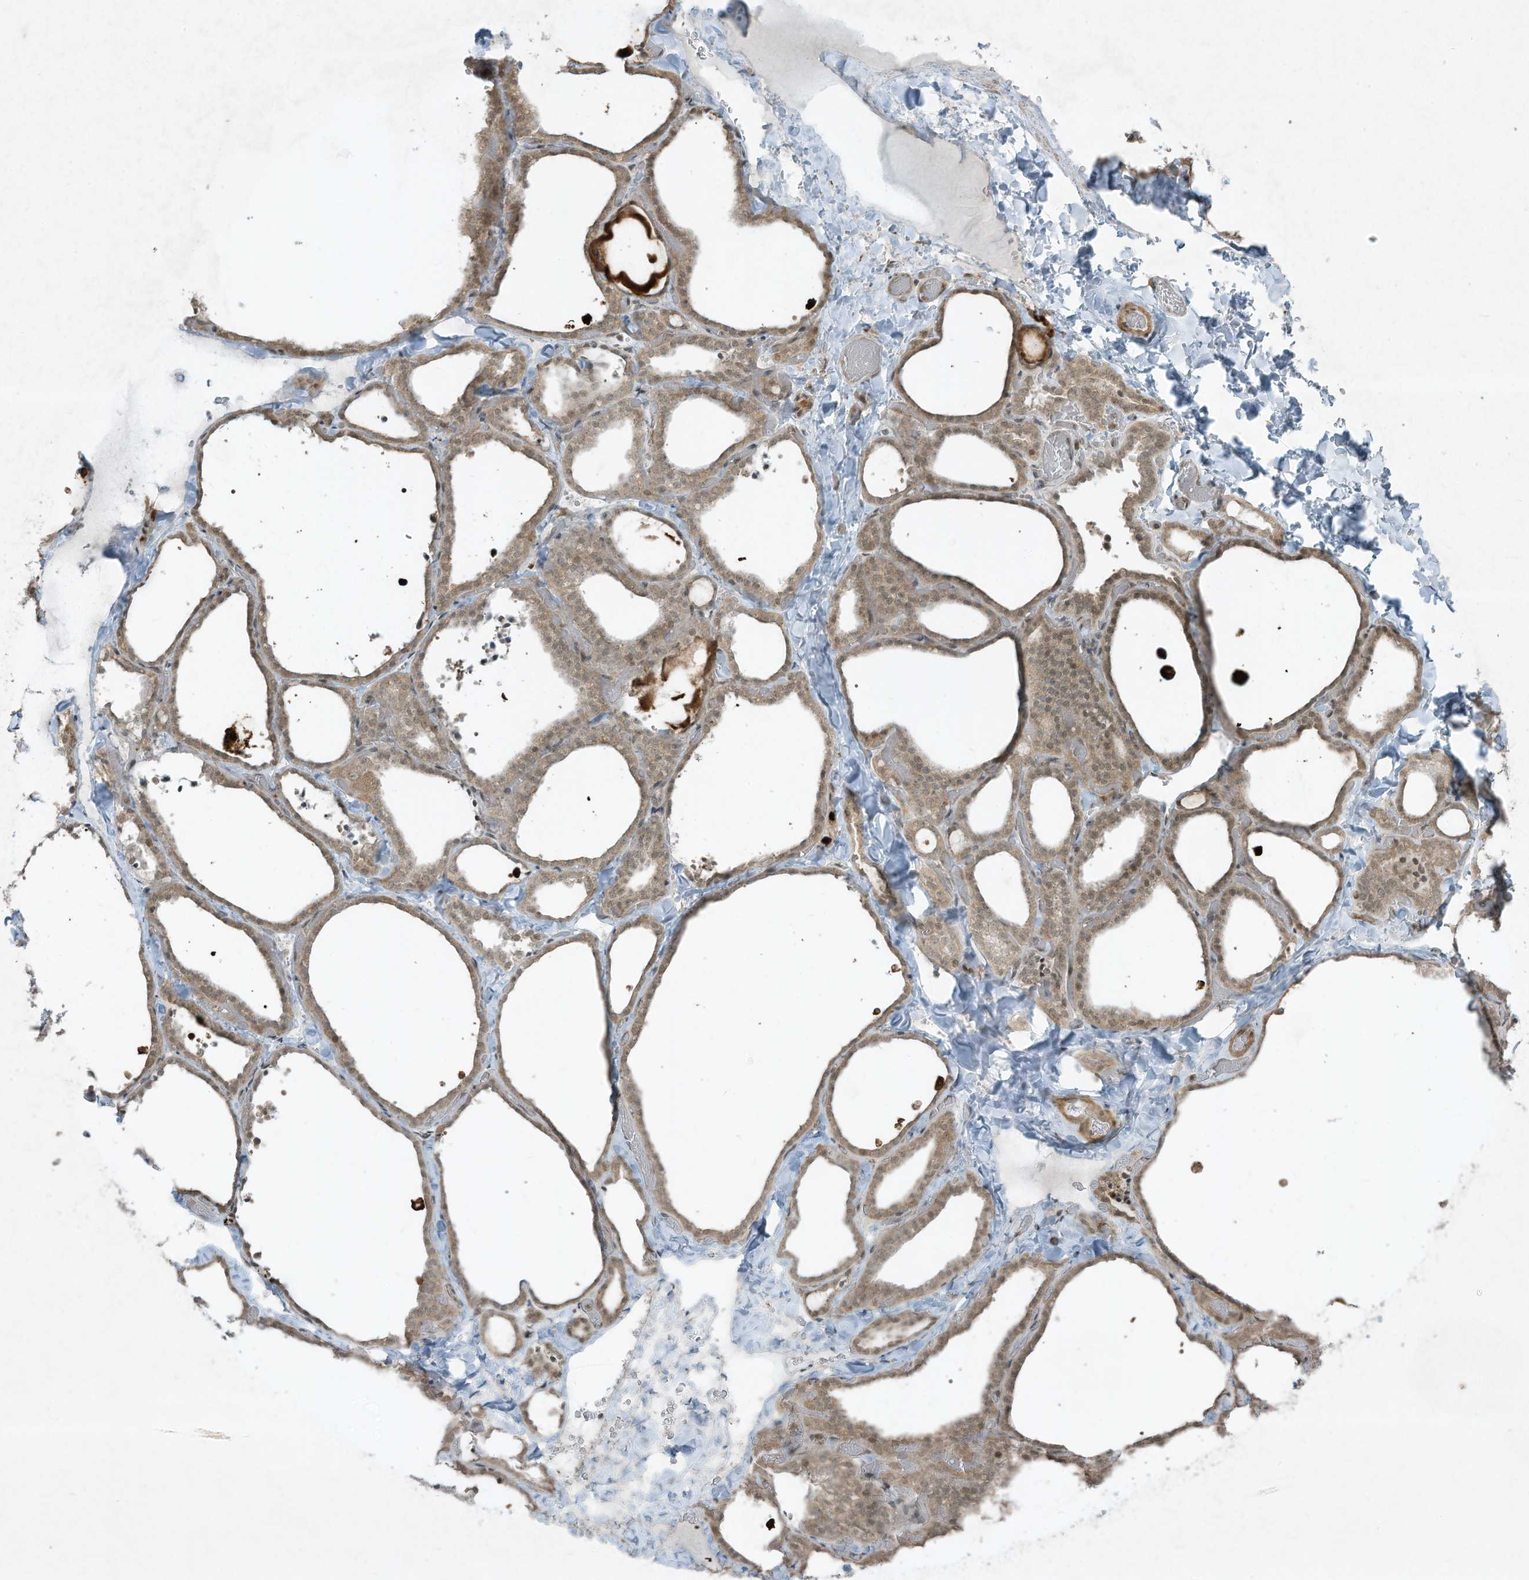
{"staining": {"intensity": "weak", "quantity": "25%-75%", "location": "cytoplasmic/membranous,nuclear"}, "tissue": "thyroid gland", "cell_type": "Glandular cells", "image_type": "normal", "snomed": [{"axis": "morphology", "description": "Normal tissue, NOS"}, {"axis": "topography", "description": "Thyroid gland"}], "caption": "IHC staining of benign thyroid gland, which demonstrates low levels of weak cytoplasmic/membranous,nuclear positivity in about 25%-75% of glandular cells indicating weak cytoplasmic/membranous,nuclear protein expression. The staining was performed using DAB (brown) for protein detection and nuclei were counterstained in hematoxylin (blue).", "gene": "ZNF263", "patient": {"sex": "female", "age": 22}}